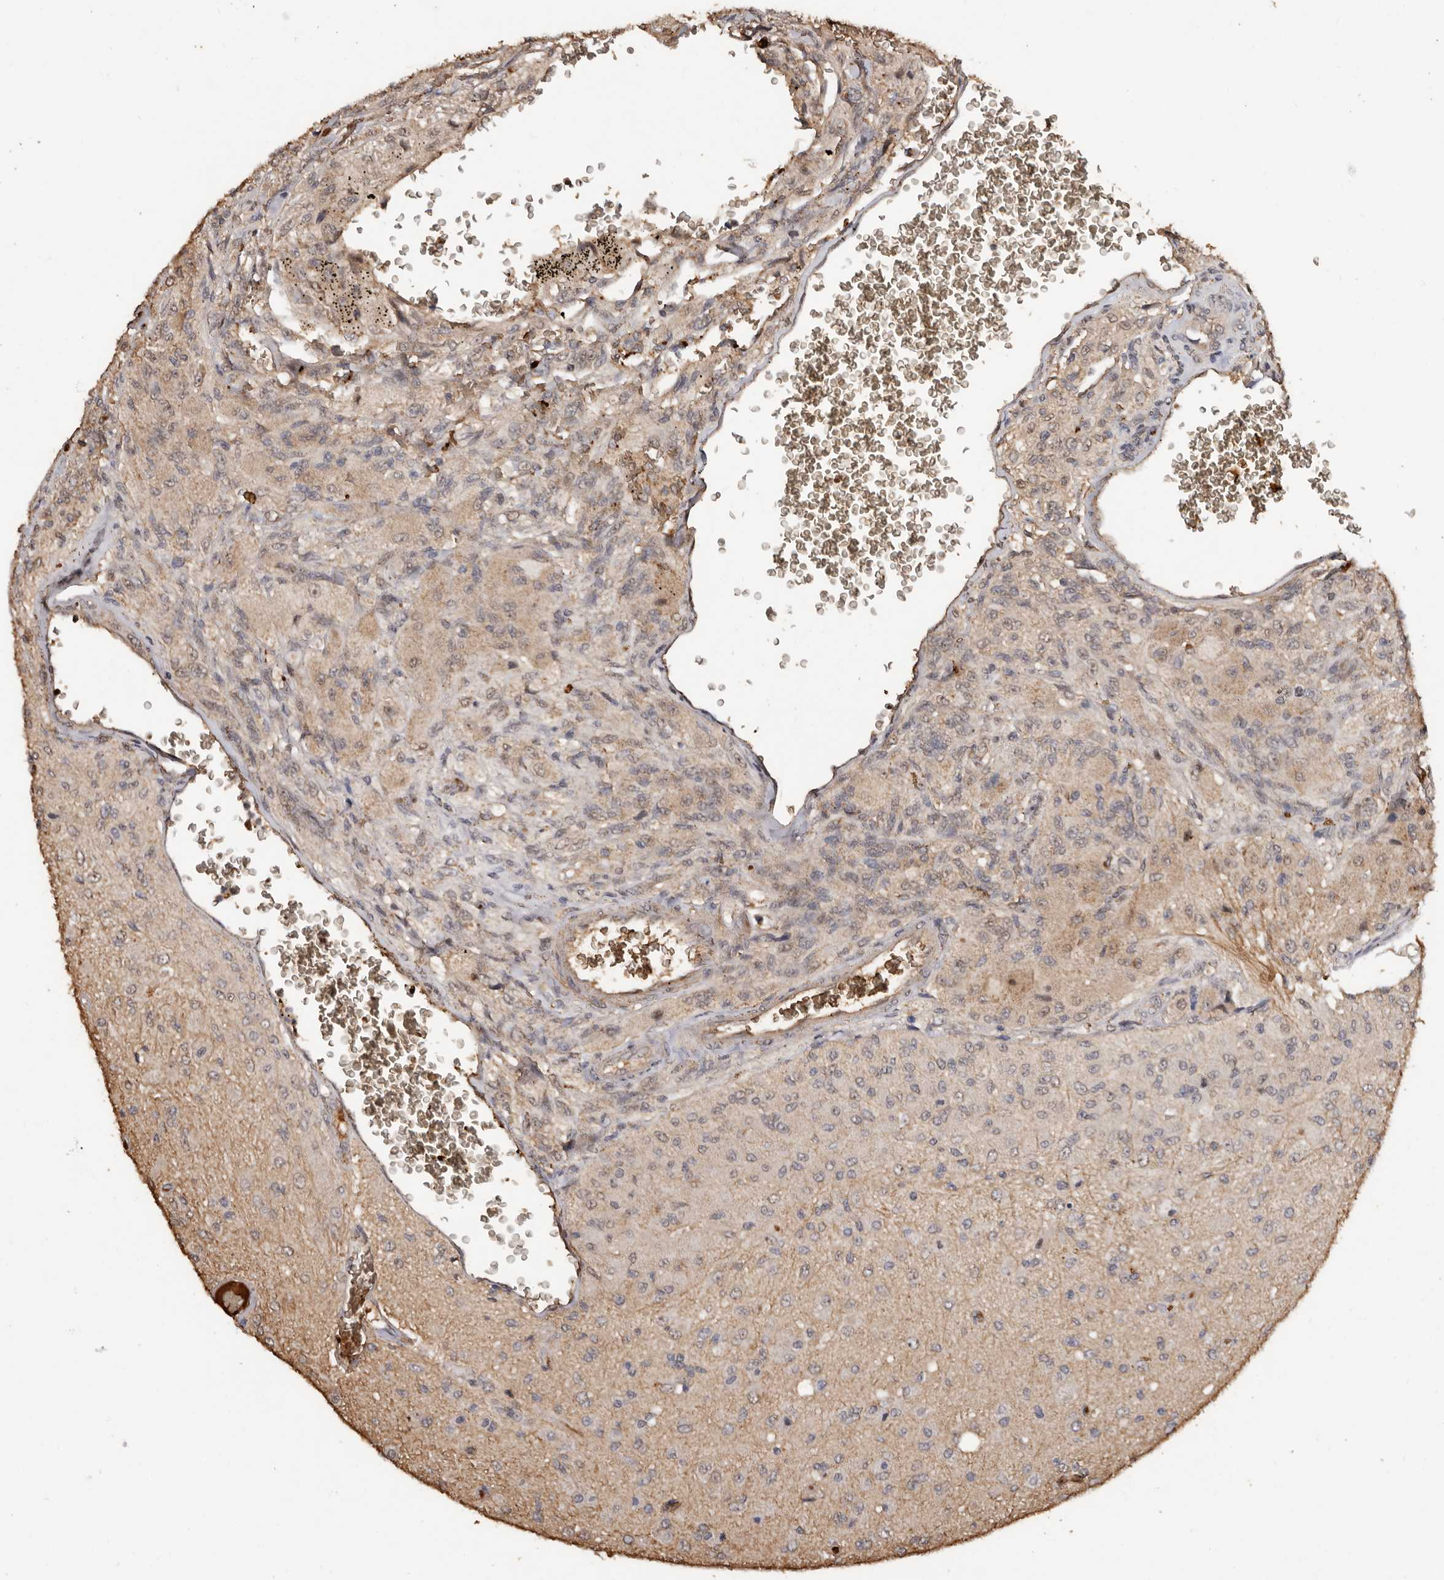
{"staining": {"intensity": "weak", "quantity": "<25%", "location": "cytoplasmic/membranous"}, "tissue": "glioma", "cell_type": "Tumor cells", "image_type": "cancer", "snomed": [{"axis": "morphology", "description": "Normal tissue, NOS"}, {"axis": "morphology", "description": "Glioma, malignant, High grade"}, {"axis": "topography", "description": "Cerebral cortex"}], "caption": "An image of malignant glioma (high-grade) stained for a protein reveals no brown staining in tumor cells. Nuclei are stained in blue.", "gene": "GRAMD2A", "patient": {"sex": "male", "age": 77}}